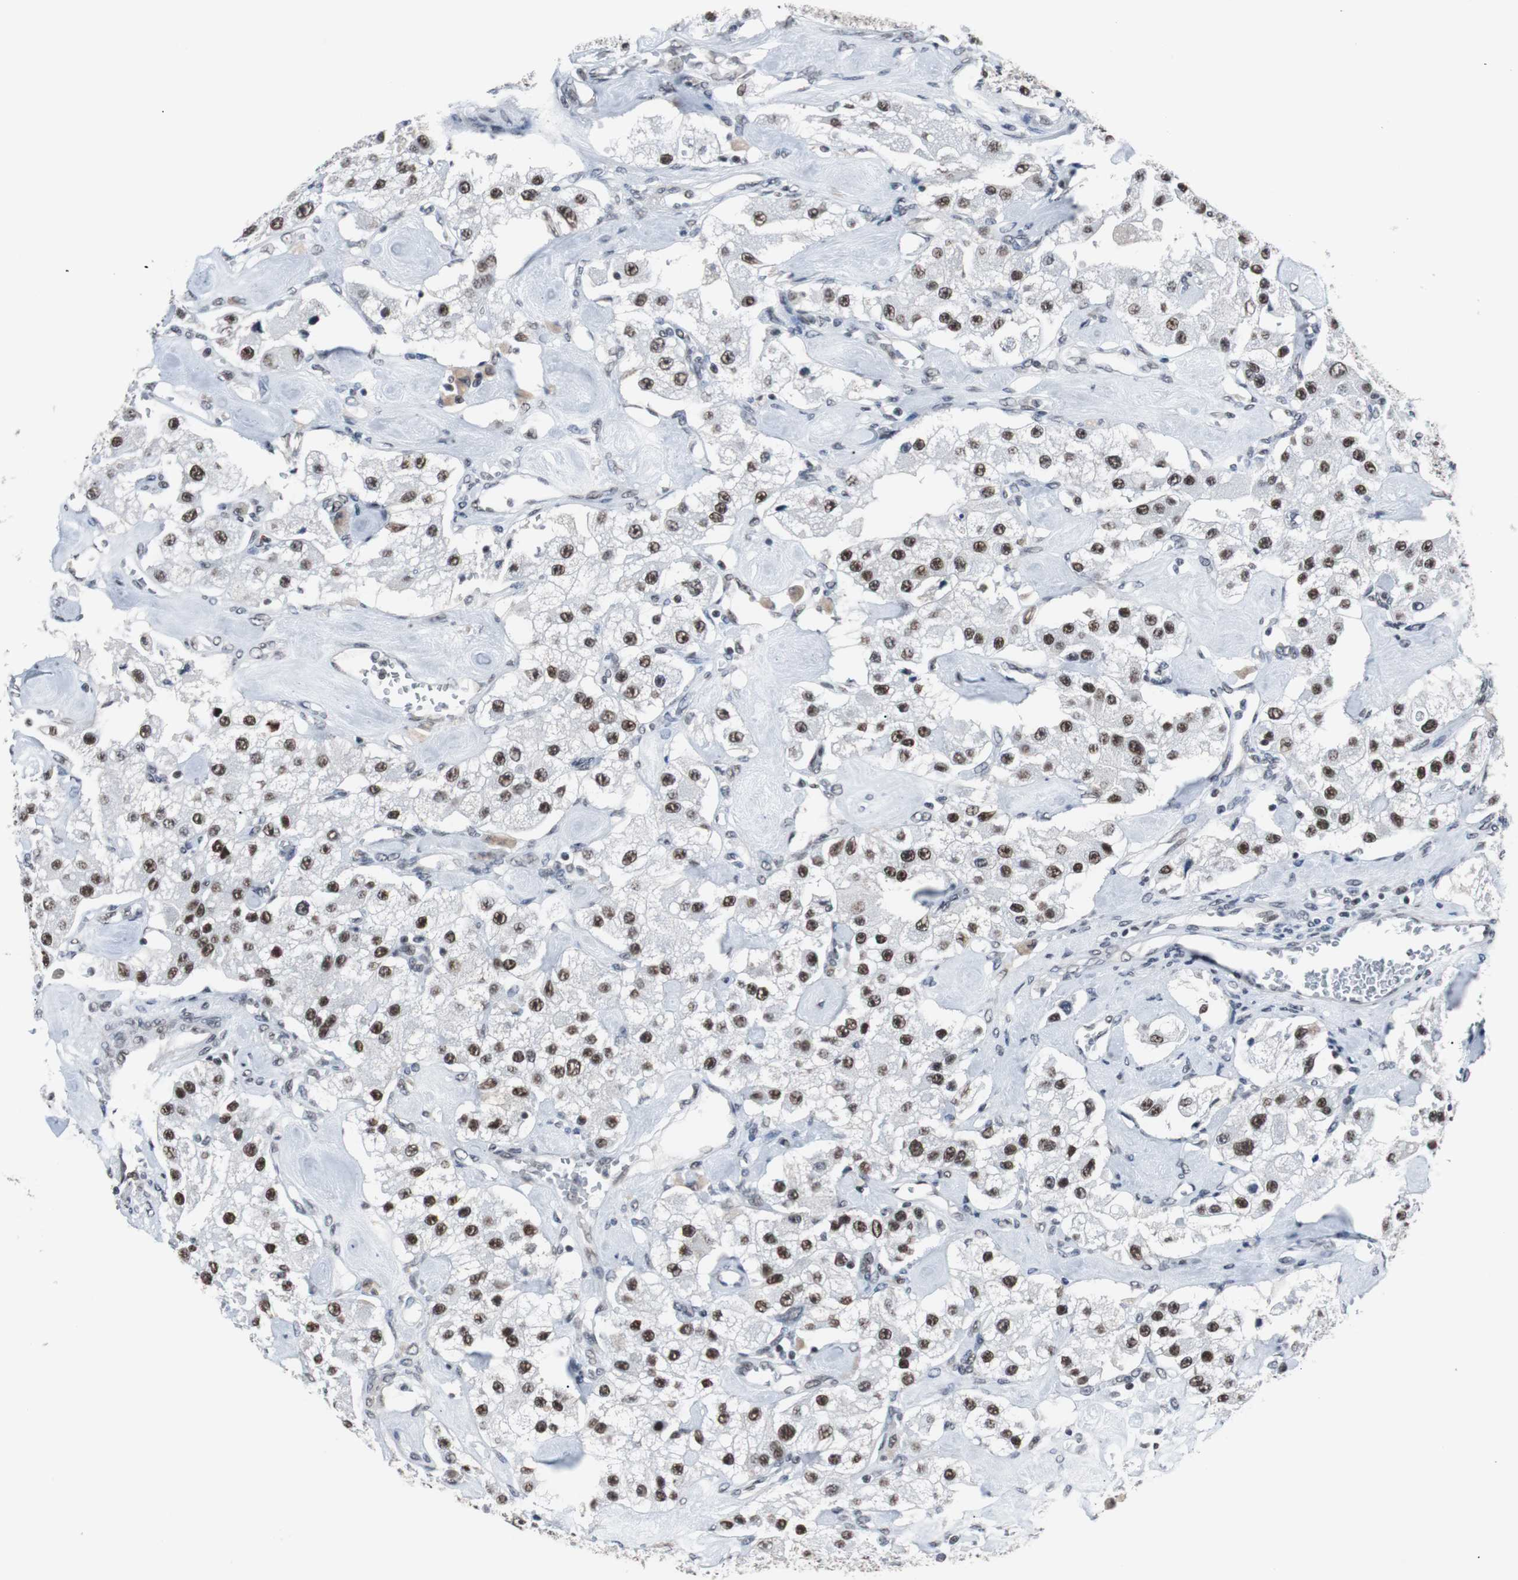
{"staining": {"intensity": "strong", "quantity": ">75%", "location": "nuclear"}, "tissue": "carcinoid", "cell_type": "Tumor cells", "image_type": "cancer", "snomed": [{"axis": "morphology", "description": "Carcinoid, malignant, NOS"}, {"axis": "topography", "description": "Pancreas"}], "caption": "Immunohistochemistry (IHC) (DAB) staining of human carcinoid demonstrates strong nuclear protein expression in about >75% of tumor cells.", "gene": "TAF7", "patient": {"sex": "male", "age": 41}}